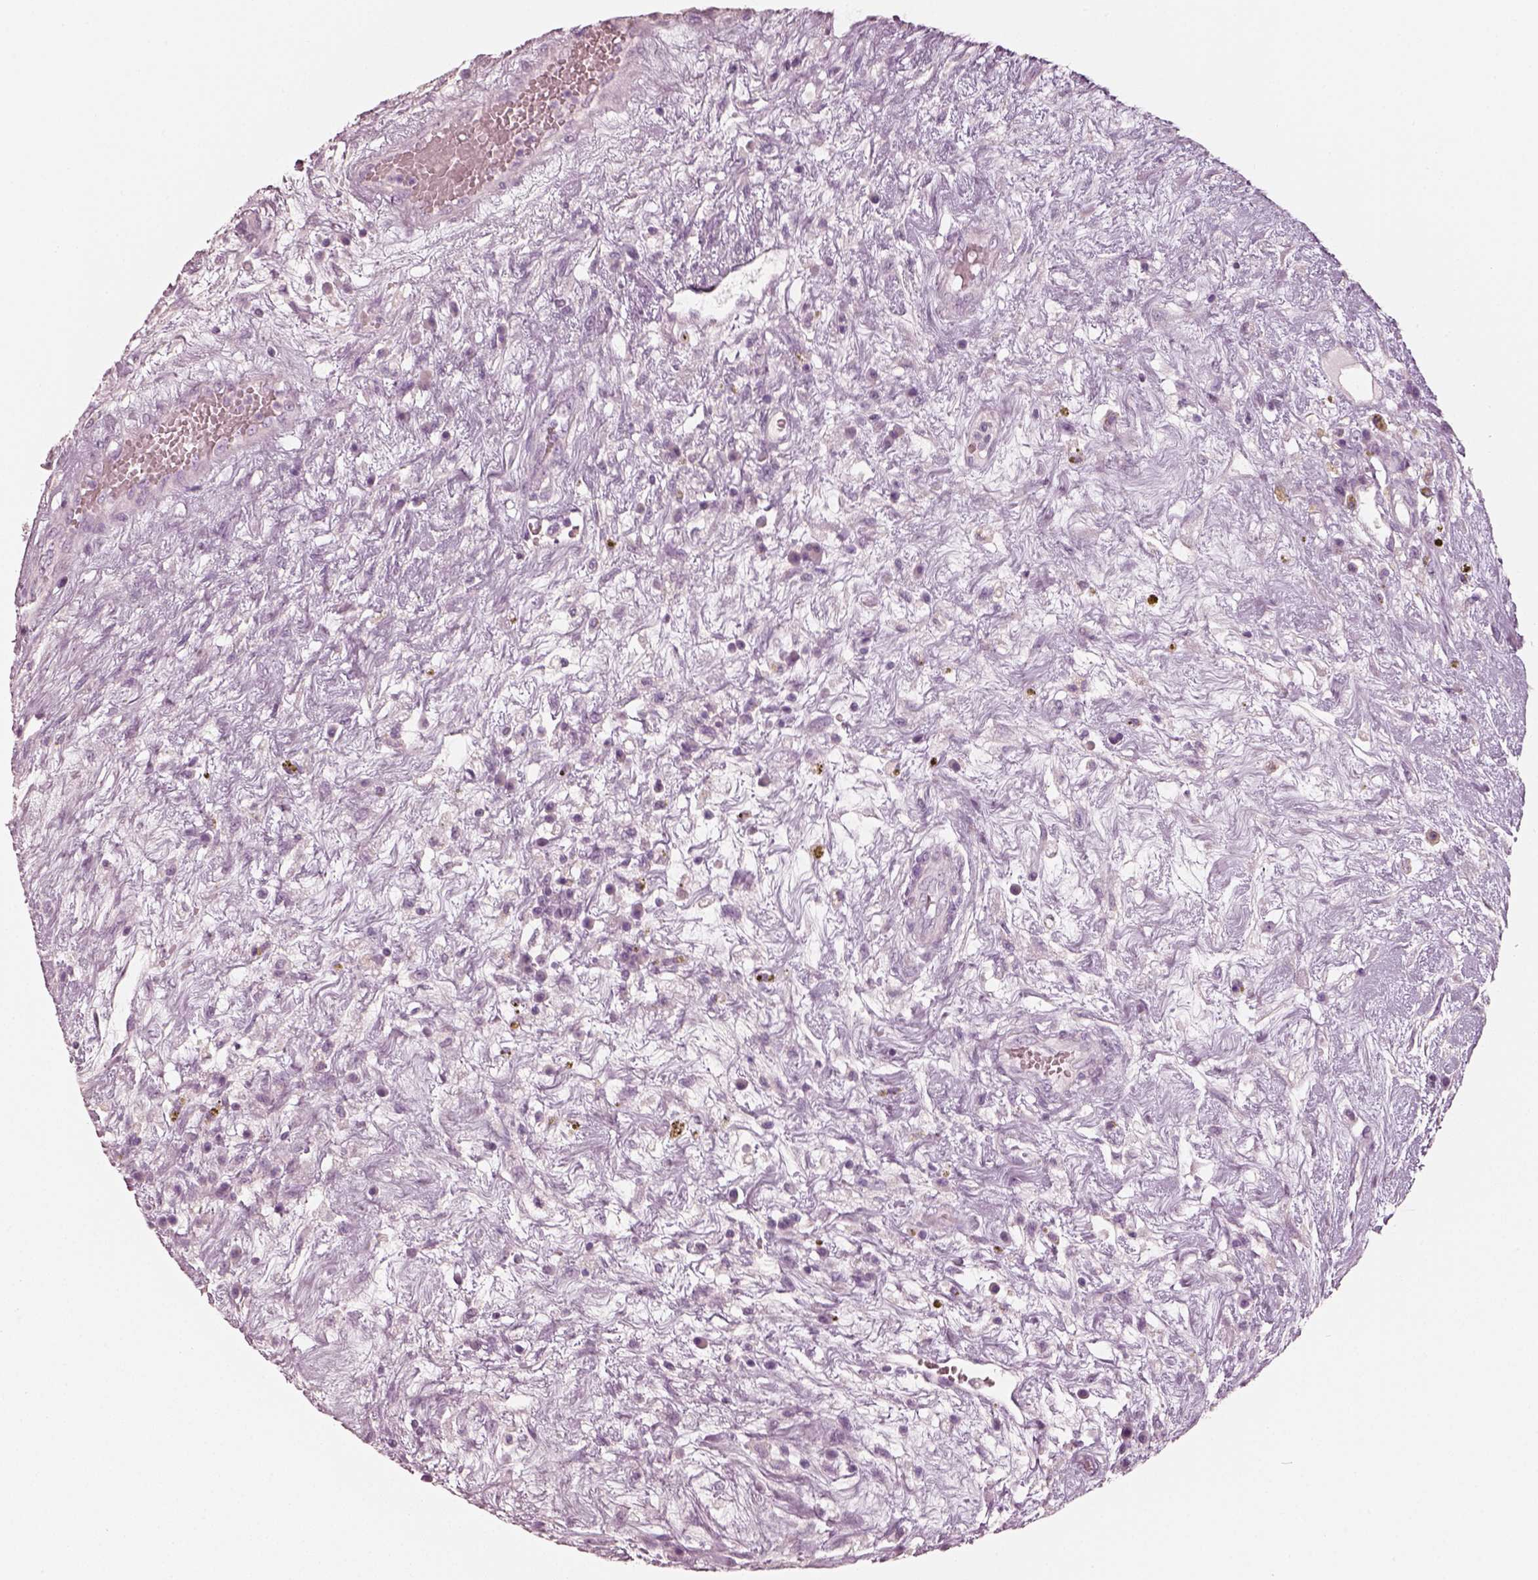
{"staining": {"intensity": "negative", "quantity": "none", "location": "none"}, "tissue": "testis cancer", "cell_type": "Tumor cells", "image_type": "cancer", "snomed": [{"axis": "morphology", "description": "Normal tissue, NOS"}, {"axis": "morphology", "description": "Carcinoma, Embryonal, NOS"}, {"axis": "topography", "description": "Testis"}], "caption": "Protein analysis of embryonal carcinoma (testis) displays no significant staining in tumor cells.", "gene": "R3HDML", "patient": {"sex": "male", "age": 32}}